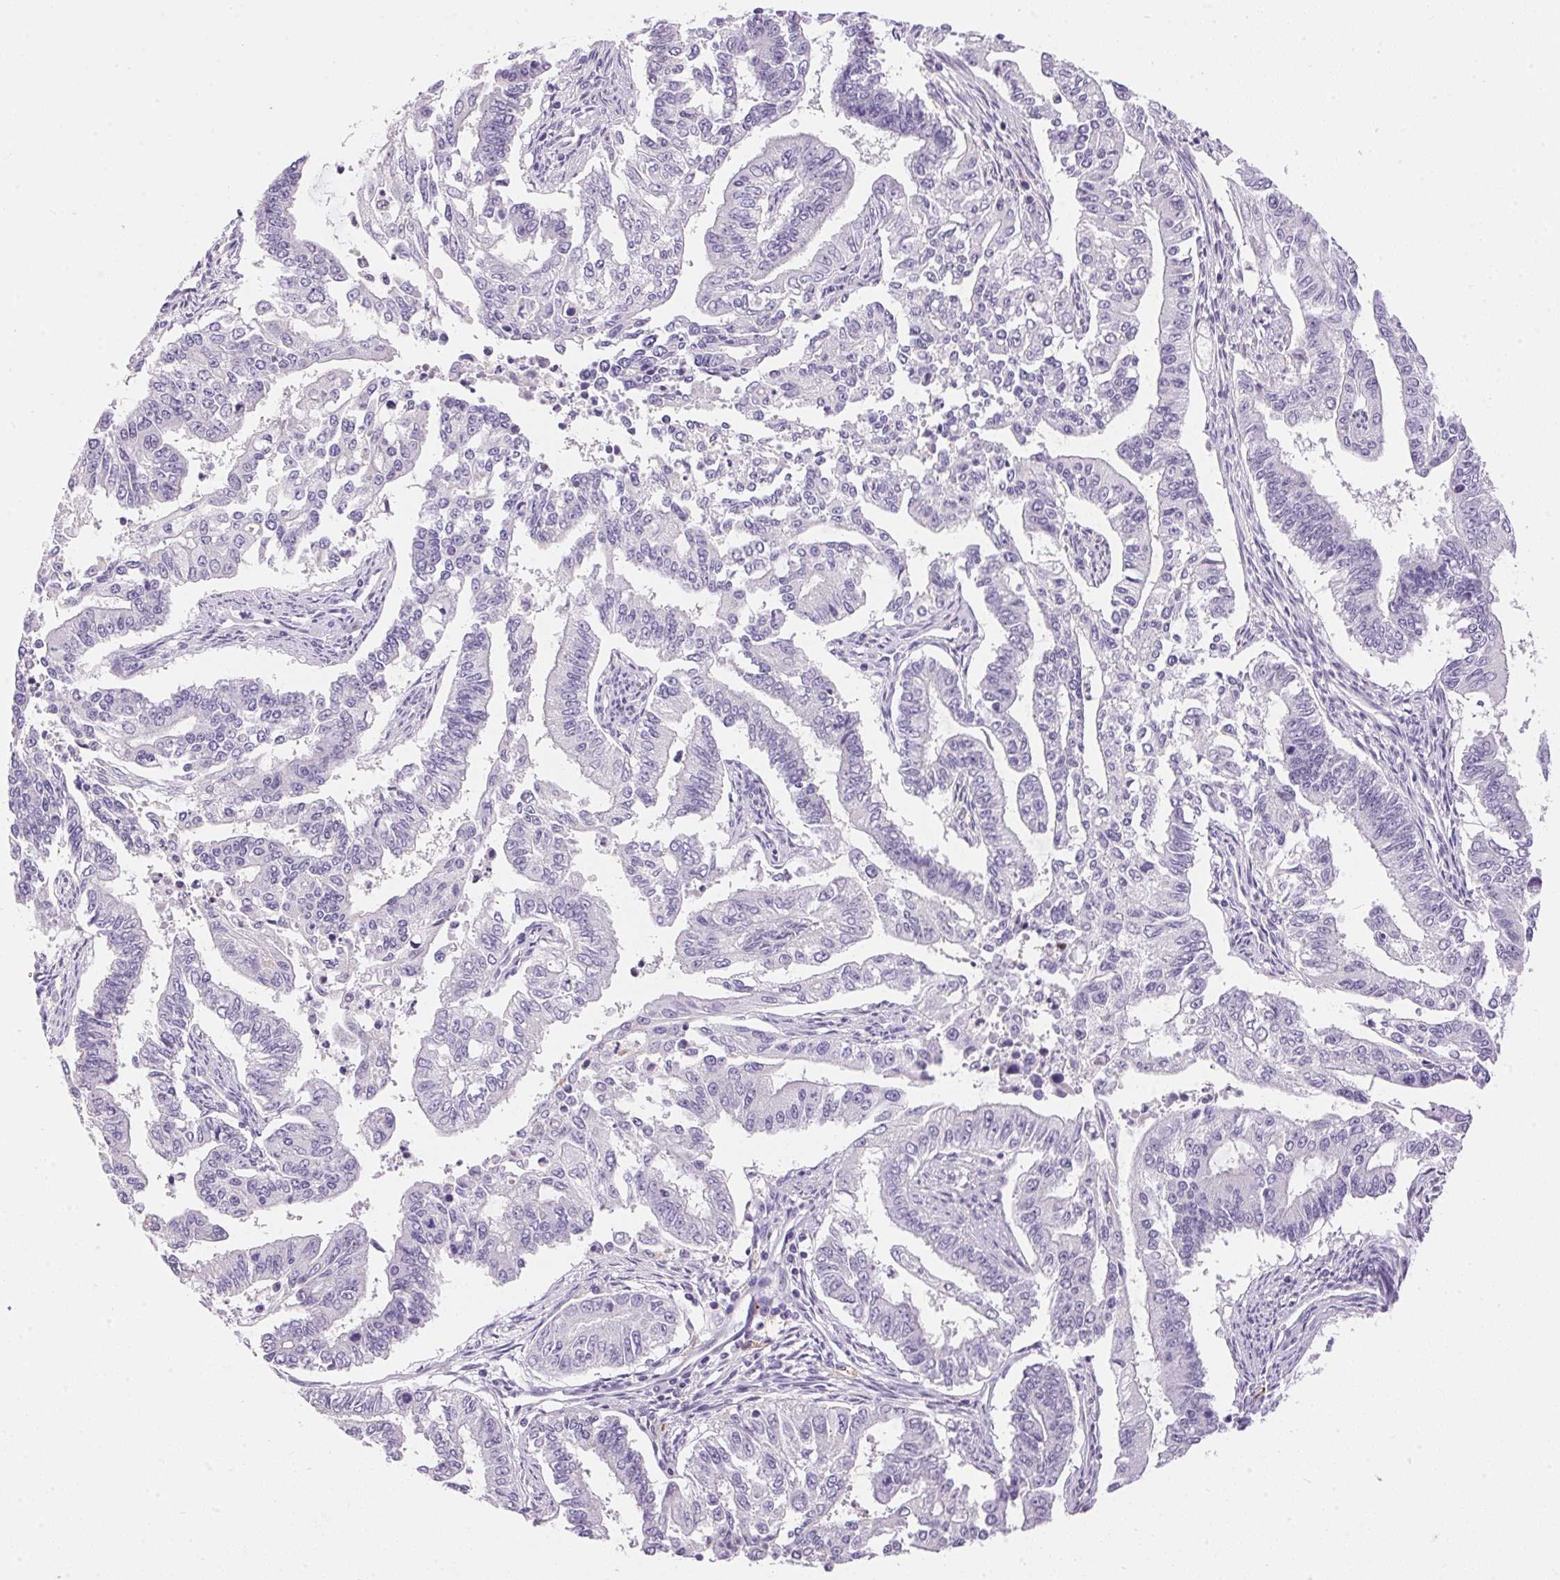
{"staining": {"intensity": "negative", "quantity": "none", "location": "none"}, "tissue": "endometrial cancer", "cell_type": "Tumor cells", "image_type": "cancer", "snomed": [{"axis": "morphology", "description": "Adenocarcinoma, NOS"}, {"axis": "topography", "description": "Uterus"}], "caption": "A high-resolution micrograph shows immunohistochemistry (IHC) staining of endometrial cancer, which displays no significant expression in tumor cells.", "gene": "PNLIPRP3", "patient": {"sex": "female", "age": 59}}